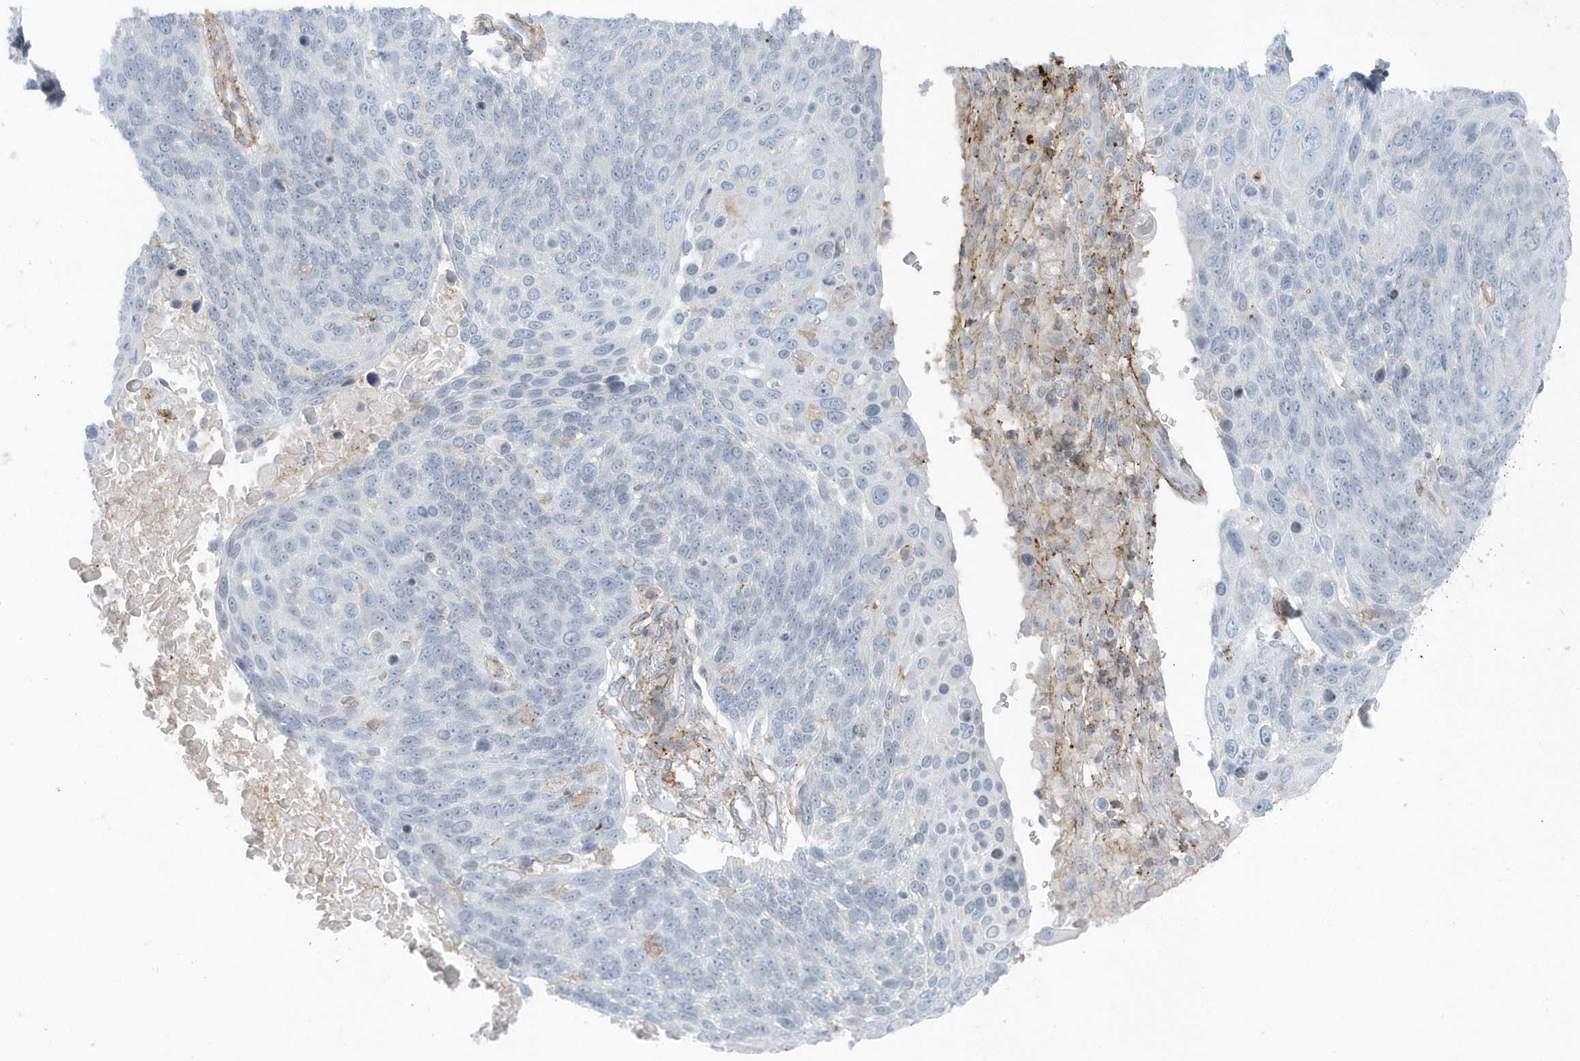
{"staining": {"intensity": "negative", "quantity": "none", "location": "none"}, "tissue": "lung cancer", "cell_type": "Tumor cells", "image_type": "cancer", "snomed": [{"axis": "morphology", "description": "Squamous cell carcinoma, NOS"}, {"axis": "topography", "description": "Lung"}], "caption": "Image shows no protein staining in tumor cells of lung cancer (squamous cell carcinoma) tissue.", "gene": "CACNB2", "patient": {"sex": "male", "age": 66}}